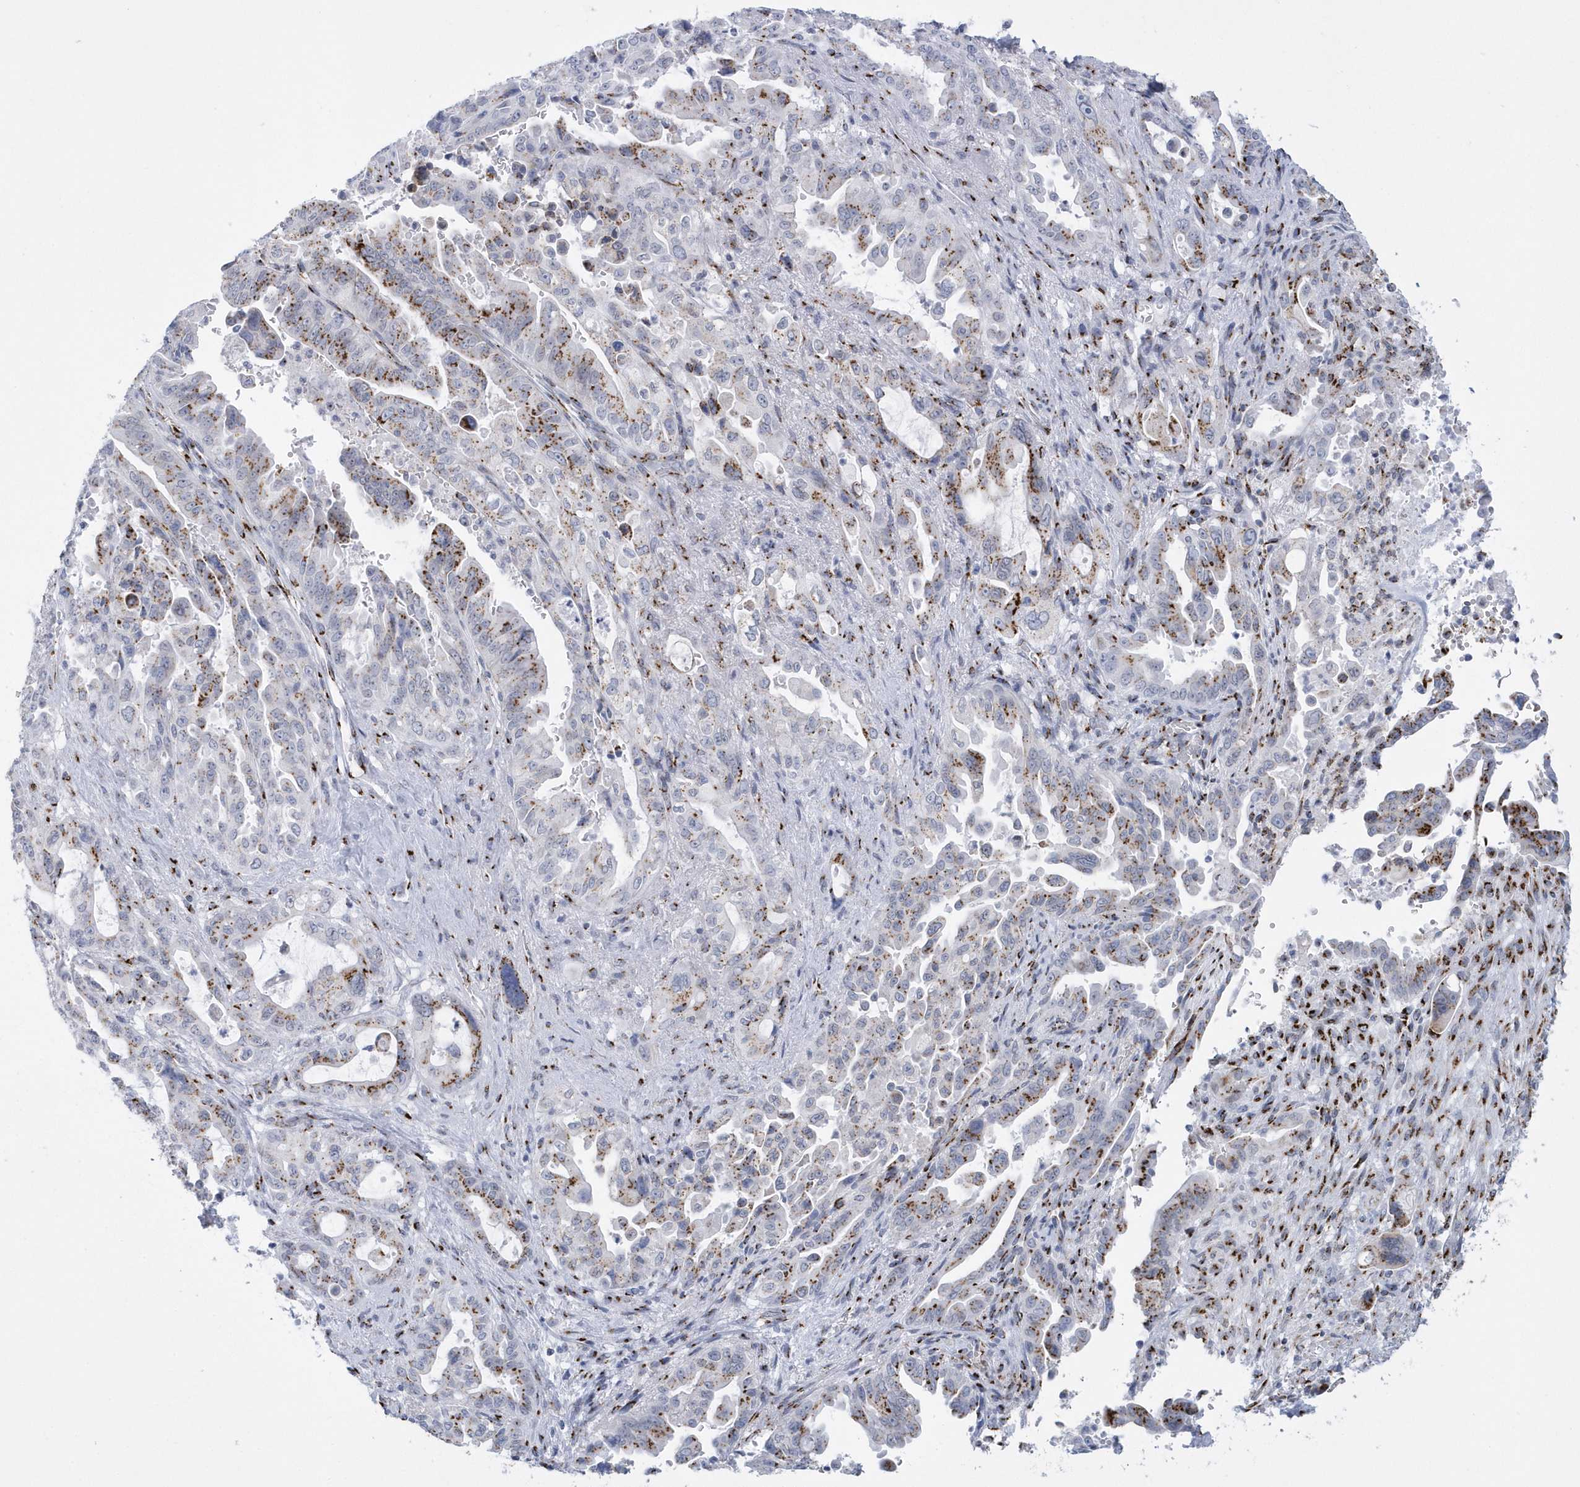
{"staining": {"intensity": "moderate", "quantity": "25%-75%", "location": "cytoplasmic/membranous"}, "tissue": "pancreatic cancer", "cell_type": "Tumor cells", "image_type": "cancer", "snomed": [{"axis": "morphology", "description": "Adenocarcinoma, NOS"}, {"axis": "topography", "description": "Pancreas"}], "caption": "A high-resolution image shows immunohistochemistry (IHC) staining of adenocarcinoma (pancreatic), which displays moderate cytoplasmic/membranous expression in approximately 25%-75% of tumor cells.", "gene": "SLX9", "patient": {"sex": "male", "age": 70}}